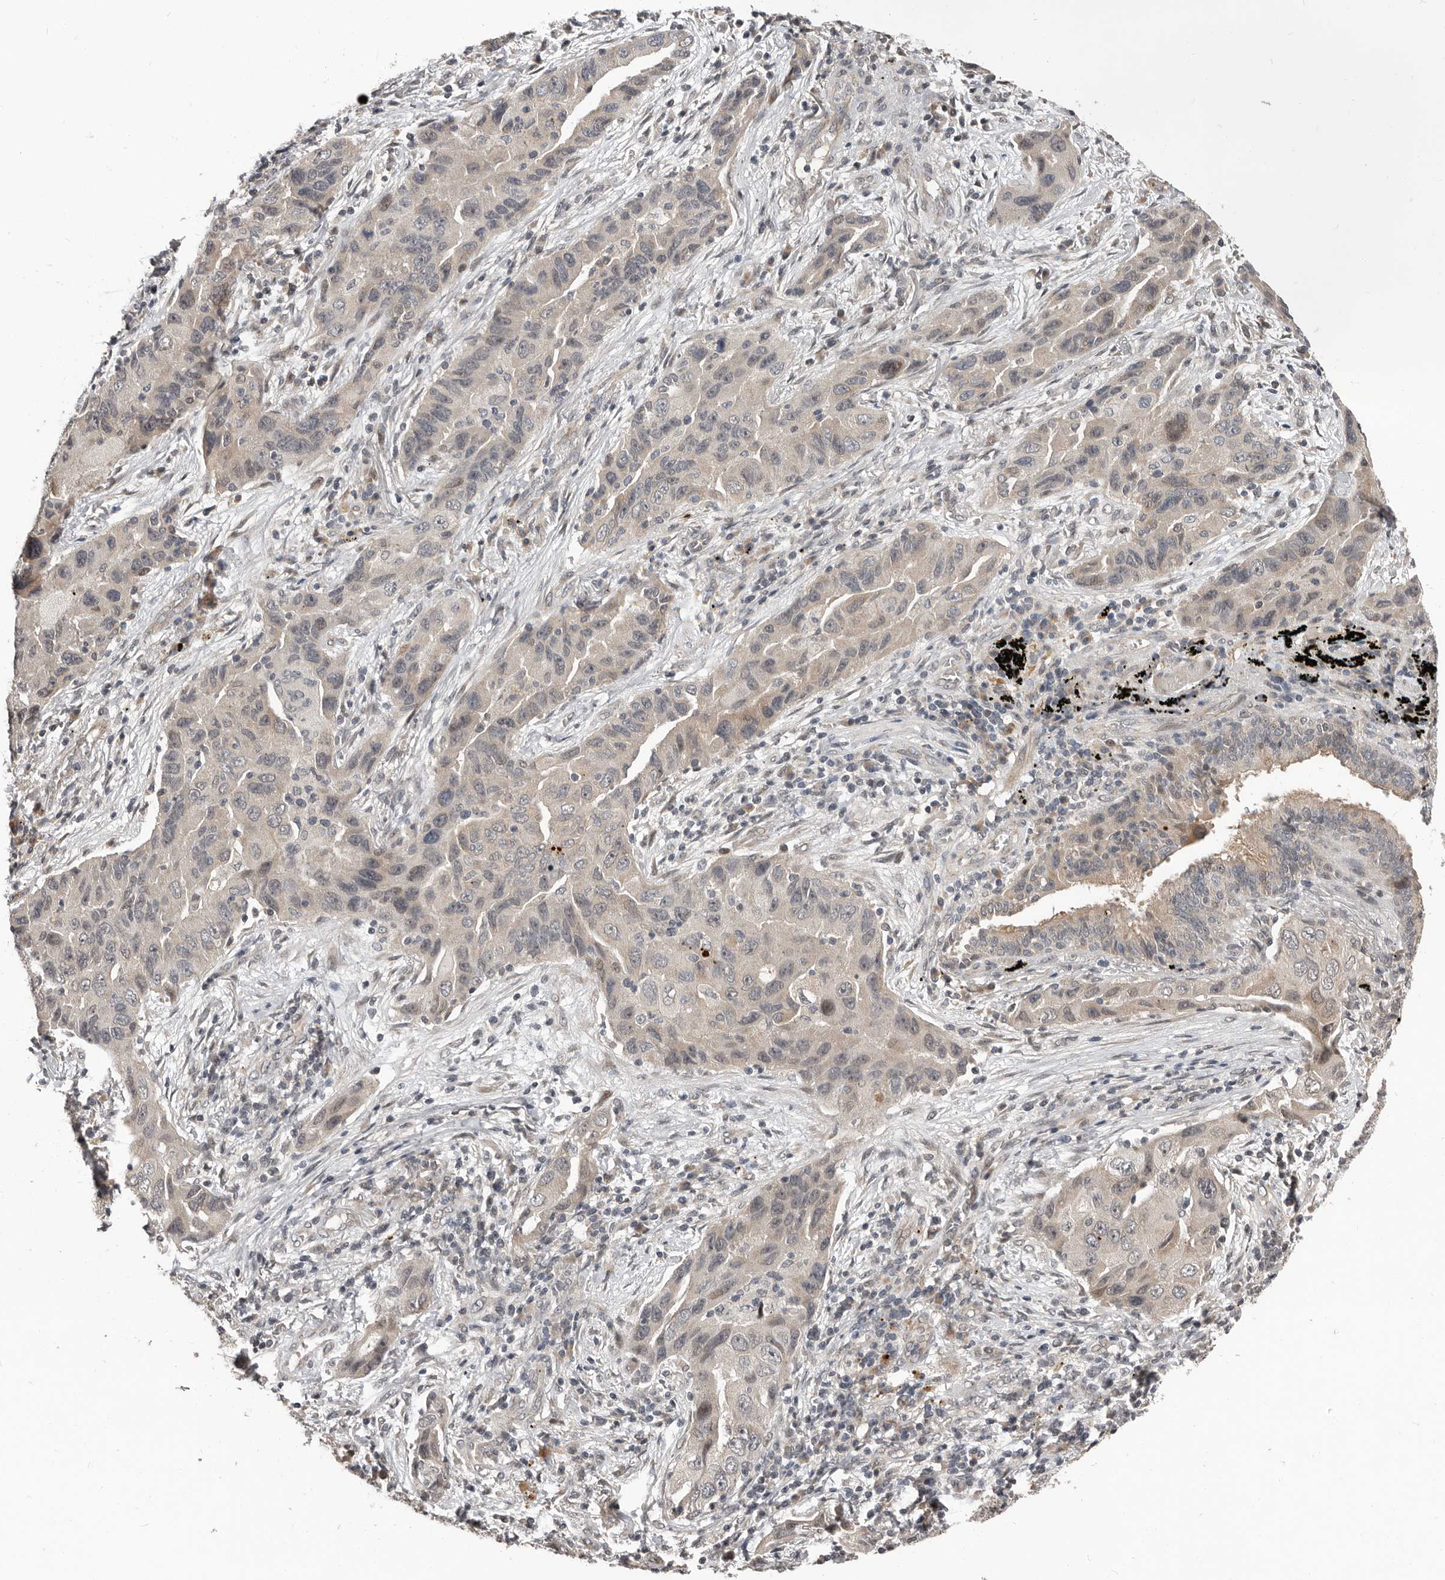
{"staining": {"intensity": "weak", "quantity": "<25%", "location": "cytoplasmic/membranous"}, "tissue": "lung cancer", "cell_type": "Tumor cells", "image_type": "cancer", "snomed": [{"axis": "morphology", "description": "Adenocarcinoma, NOS"}, {"axis": "topography", "description": "Lung"}], "caption": "This is an immunohistochemistry micrograph of lung cancer (adenocarcinoma). There is no expression in tumor cells.", "gene": "APOL6", "patient": {"sex": "female", "age": 65}}